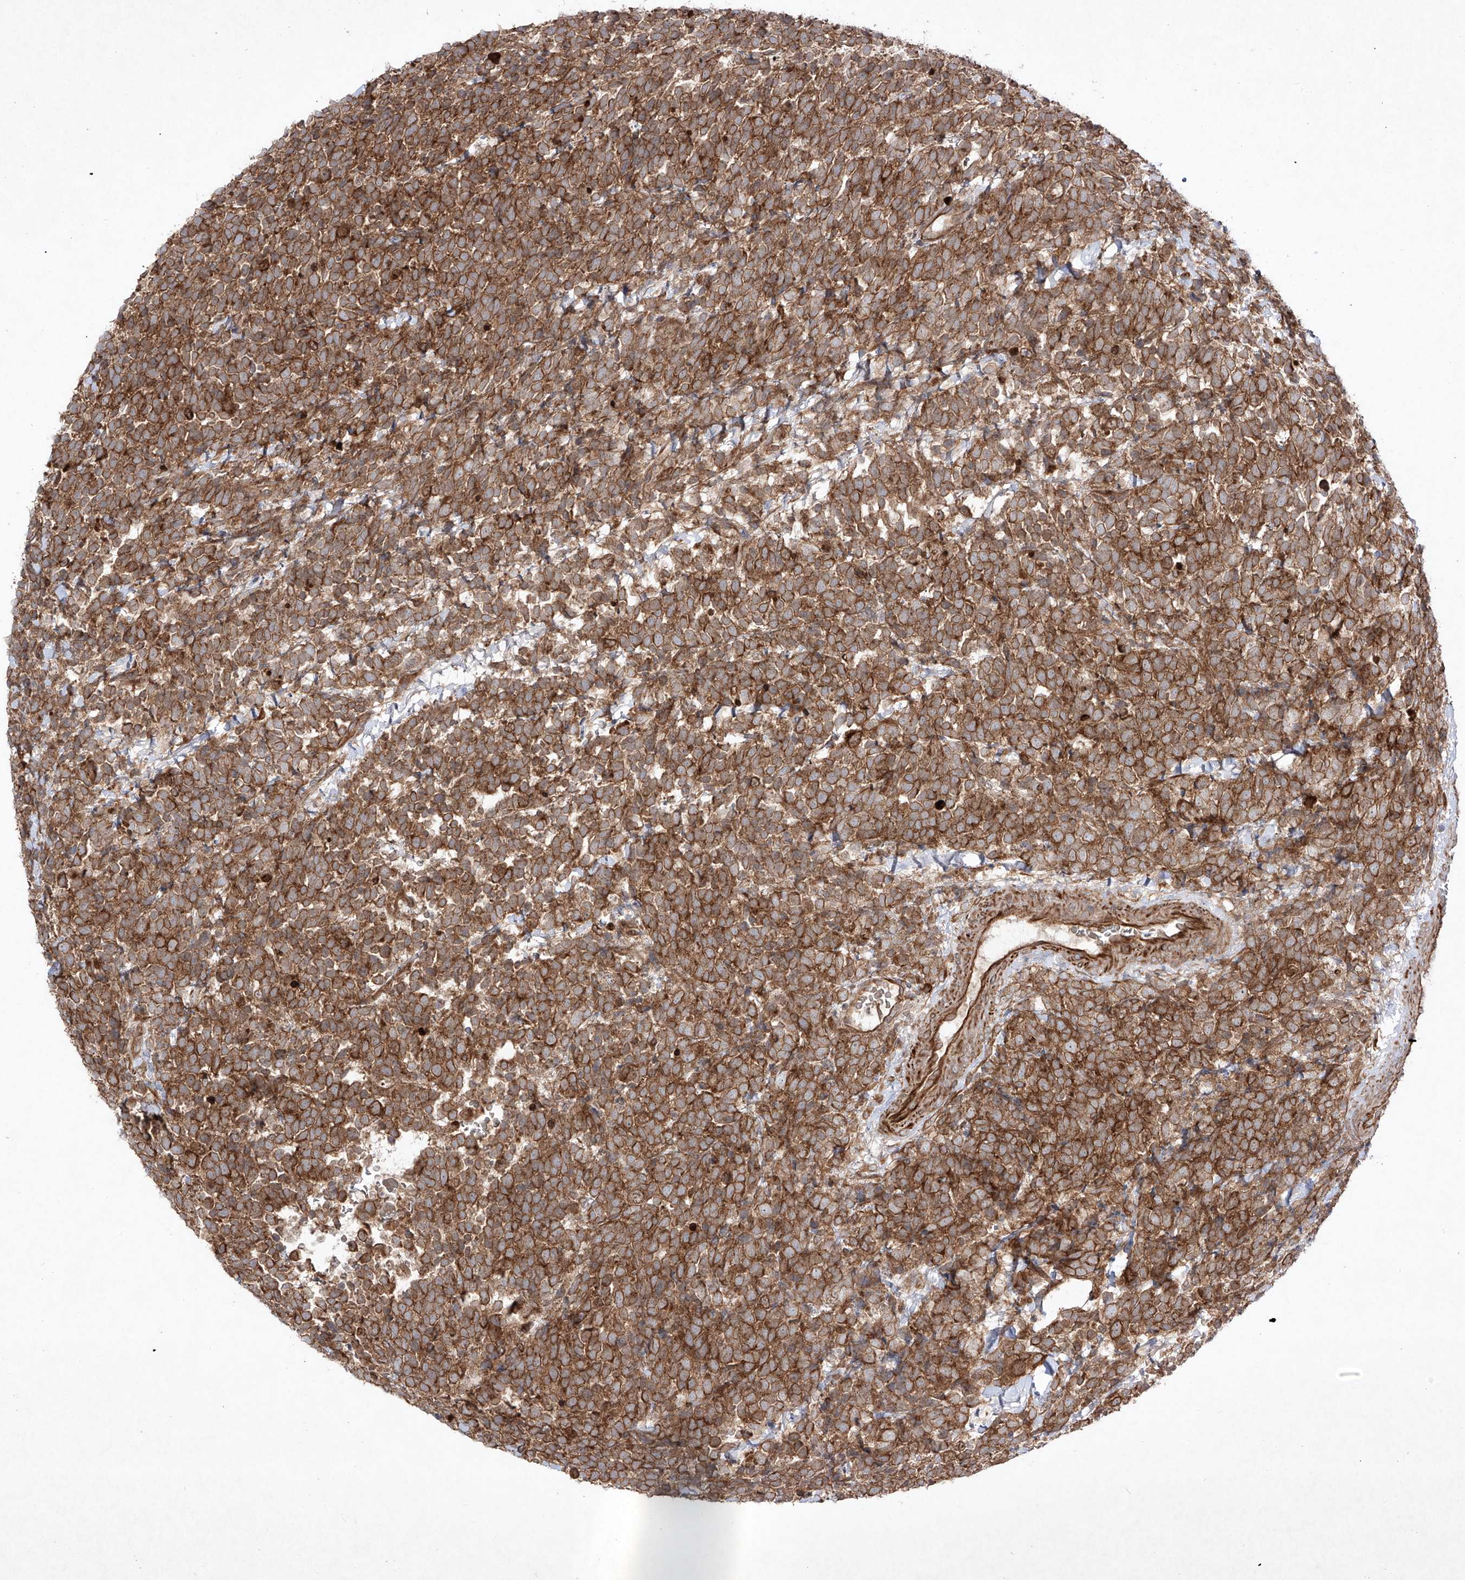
{"staining": {"intensity": "moderate", "quantity": ">75%", "location": "cytoplasmic/membranous"}, "tissue": "urothelial cancer", "cell_type": "Tumor cells", "image_type": "cancer", "snomed": [{"axis": "morphology", "description": "Urothelial carcinoma, High grade"}, {"axis": "topography", "description": "Urinary bladder"}], "caption": "The image displays immunohistochemical staining of urothelial cancer. There is moderate cytoplasmic/membranous positivity is identified in approximately >75% of tumor cells. (DAB IHC, brown staining for protein, blue staining for nuclei).", "gene": "YKT6", "patient": {"sex": "female", "age": 82}}